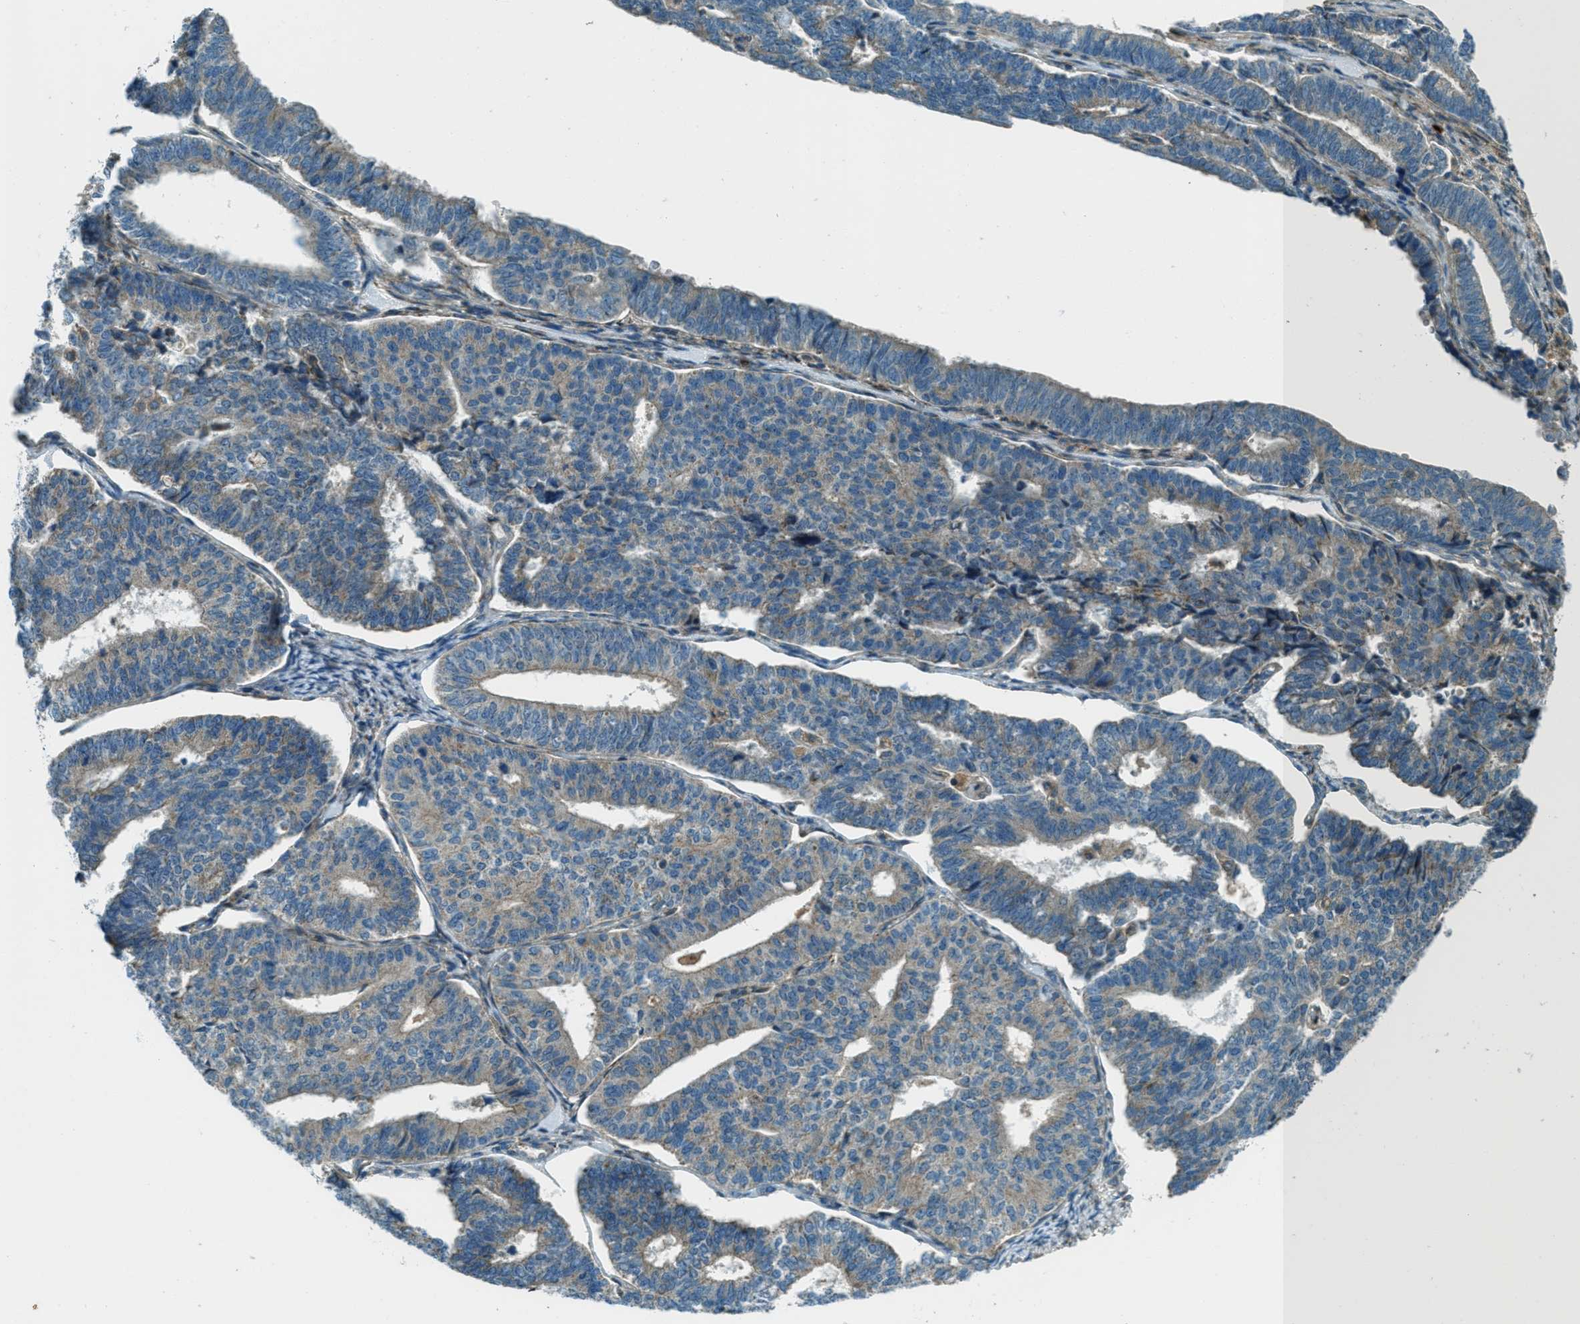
{"staining": {"intensity": "weak", "quantity": "25%-75%", "location": "cytoplasmic/membranous"}, "tissue": "endometrial cancer", "cell_type": "Tumor cells", "image_type": "cancer", "snomed": [{"axis": "morphology", "description": "Adenocarcinoma, NOS"}, {"axis": "topography", "description": "Endometrium"}], "caption": "Tumor cells show low levels of weak cytoplasmic/membranous staining in about 25%-75% of cells in human adenocarcinoma (endometrial).", "gene": "FAR1", "patient": {"sex": "female", "age": 70}}